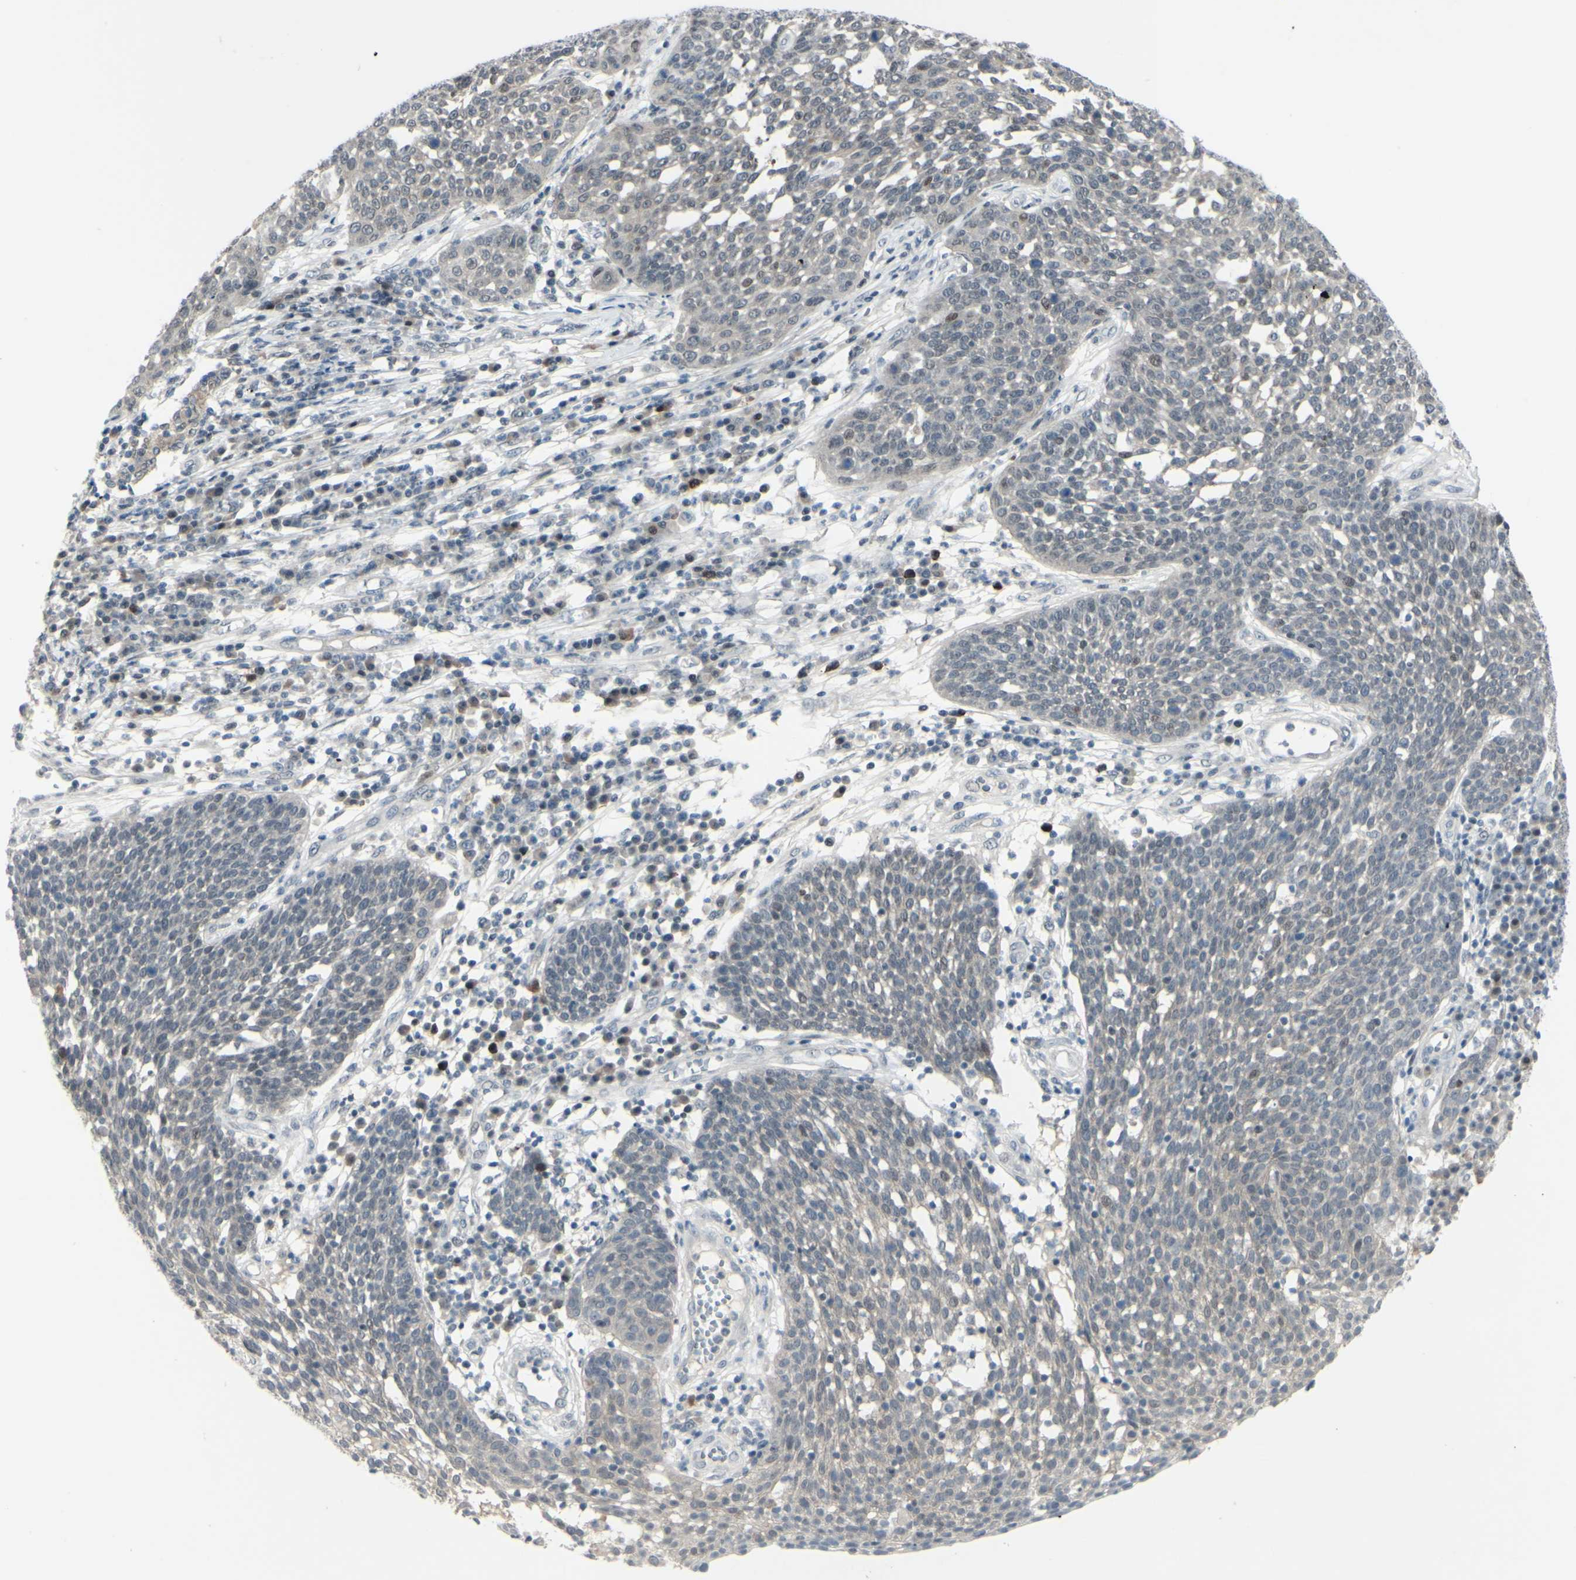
{"staining": {"intensity": "negative", "quantity": "none", "location": "none"}, "tissue": "cervical cancer", "cell_type": "Tumor cells", "image_type": "cancer", "snomed": [{"axis": "morphology", "description": "Squamous cell carcinoma, NOS"}, {"axis": "topography", "description": "Cervix"}], "caption": "This is an immunohistochemistry (IHC) micrograph of human cervical squamous cell carcinoma. There is no expression in tumor cells.", "gene": "ETNK1", "patient": {"sex": "female", "age": 34}}